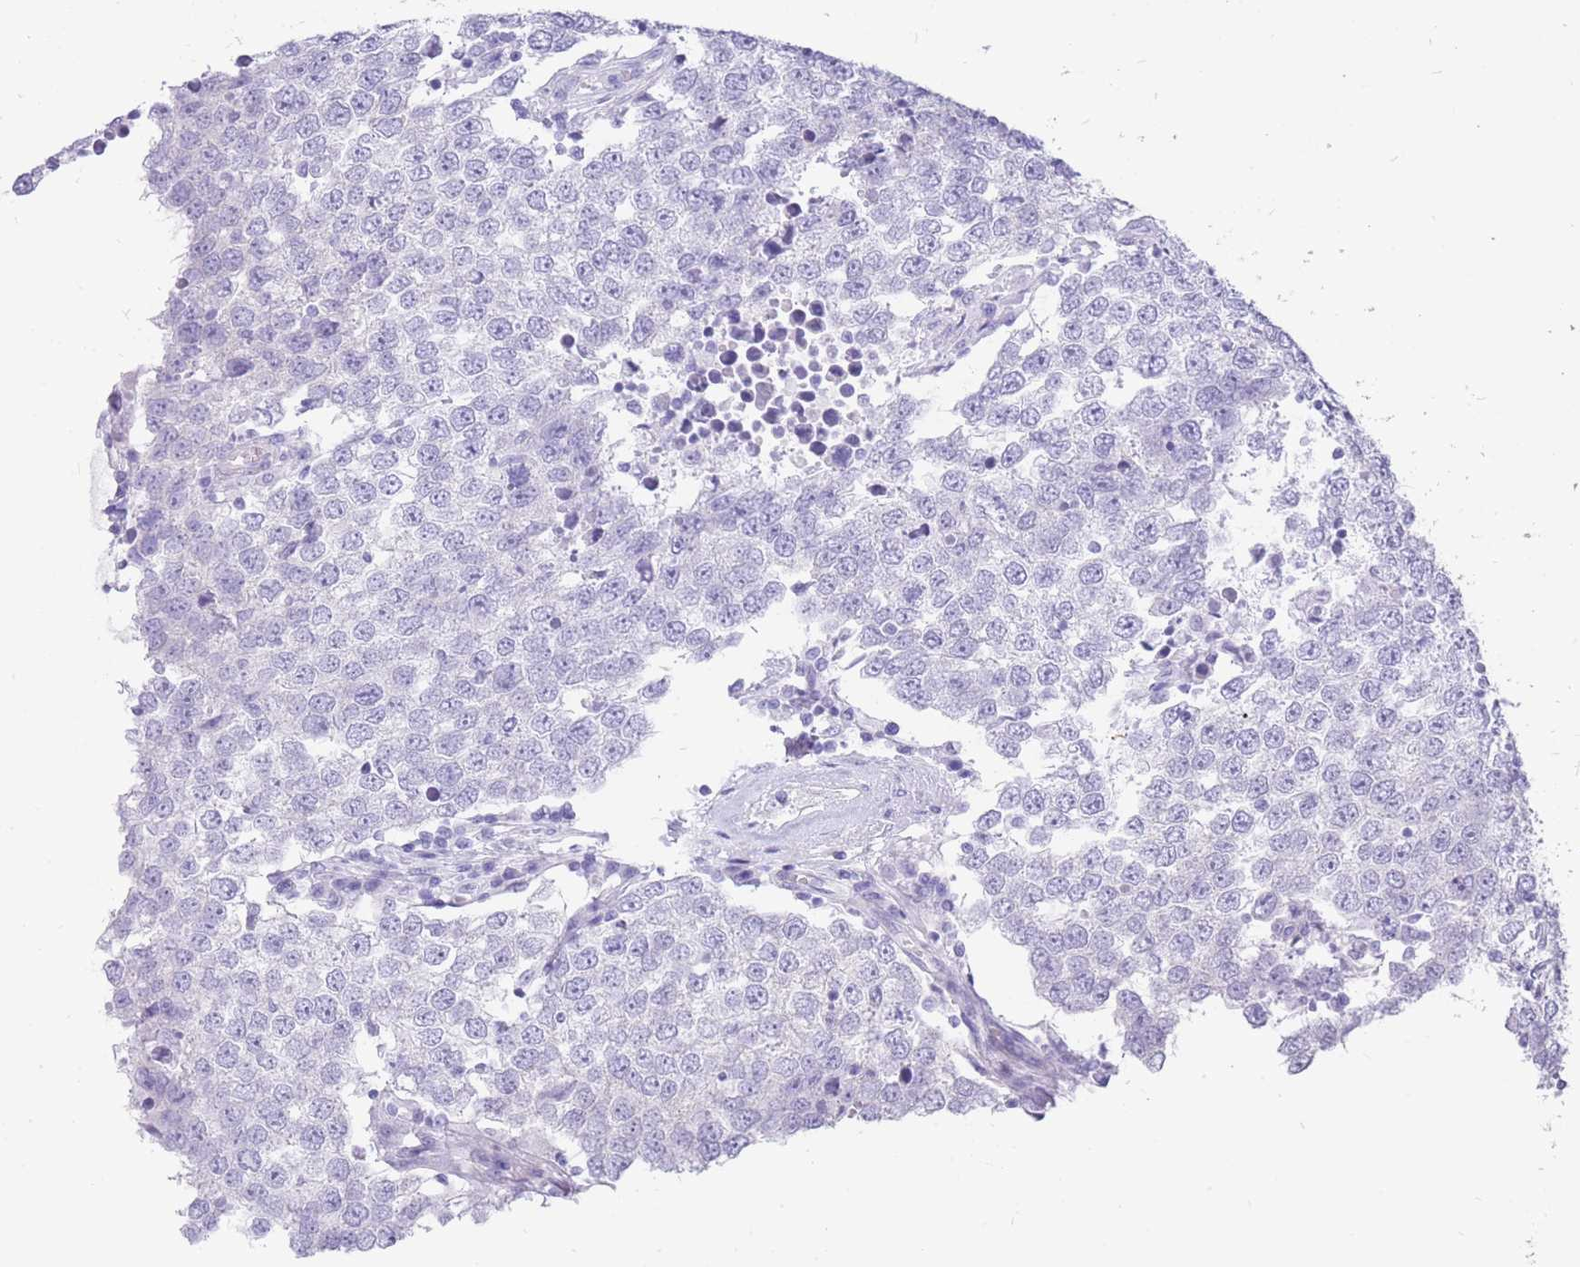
{"staining": {"intensity": "negative", "quantity": "none", "location": "none"}, "tissue": "testis cancer", "cell_type": "Tumor cells", "image_type": "cancer", "snomed": [{"axis": "morphology", "description": "Seminoma, NOS"}, {"axis": "morphology", "description": "Carcinoma, Embryonal, NOS"}, {"axis": "topography", "description": "Testis"}], "caption": "Tumor cells are negative for protein expression in human testis cancer (embryonal carcinoma).", "gene": "MTSS2", "patient": {"sex": "male", "age": 28}}